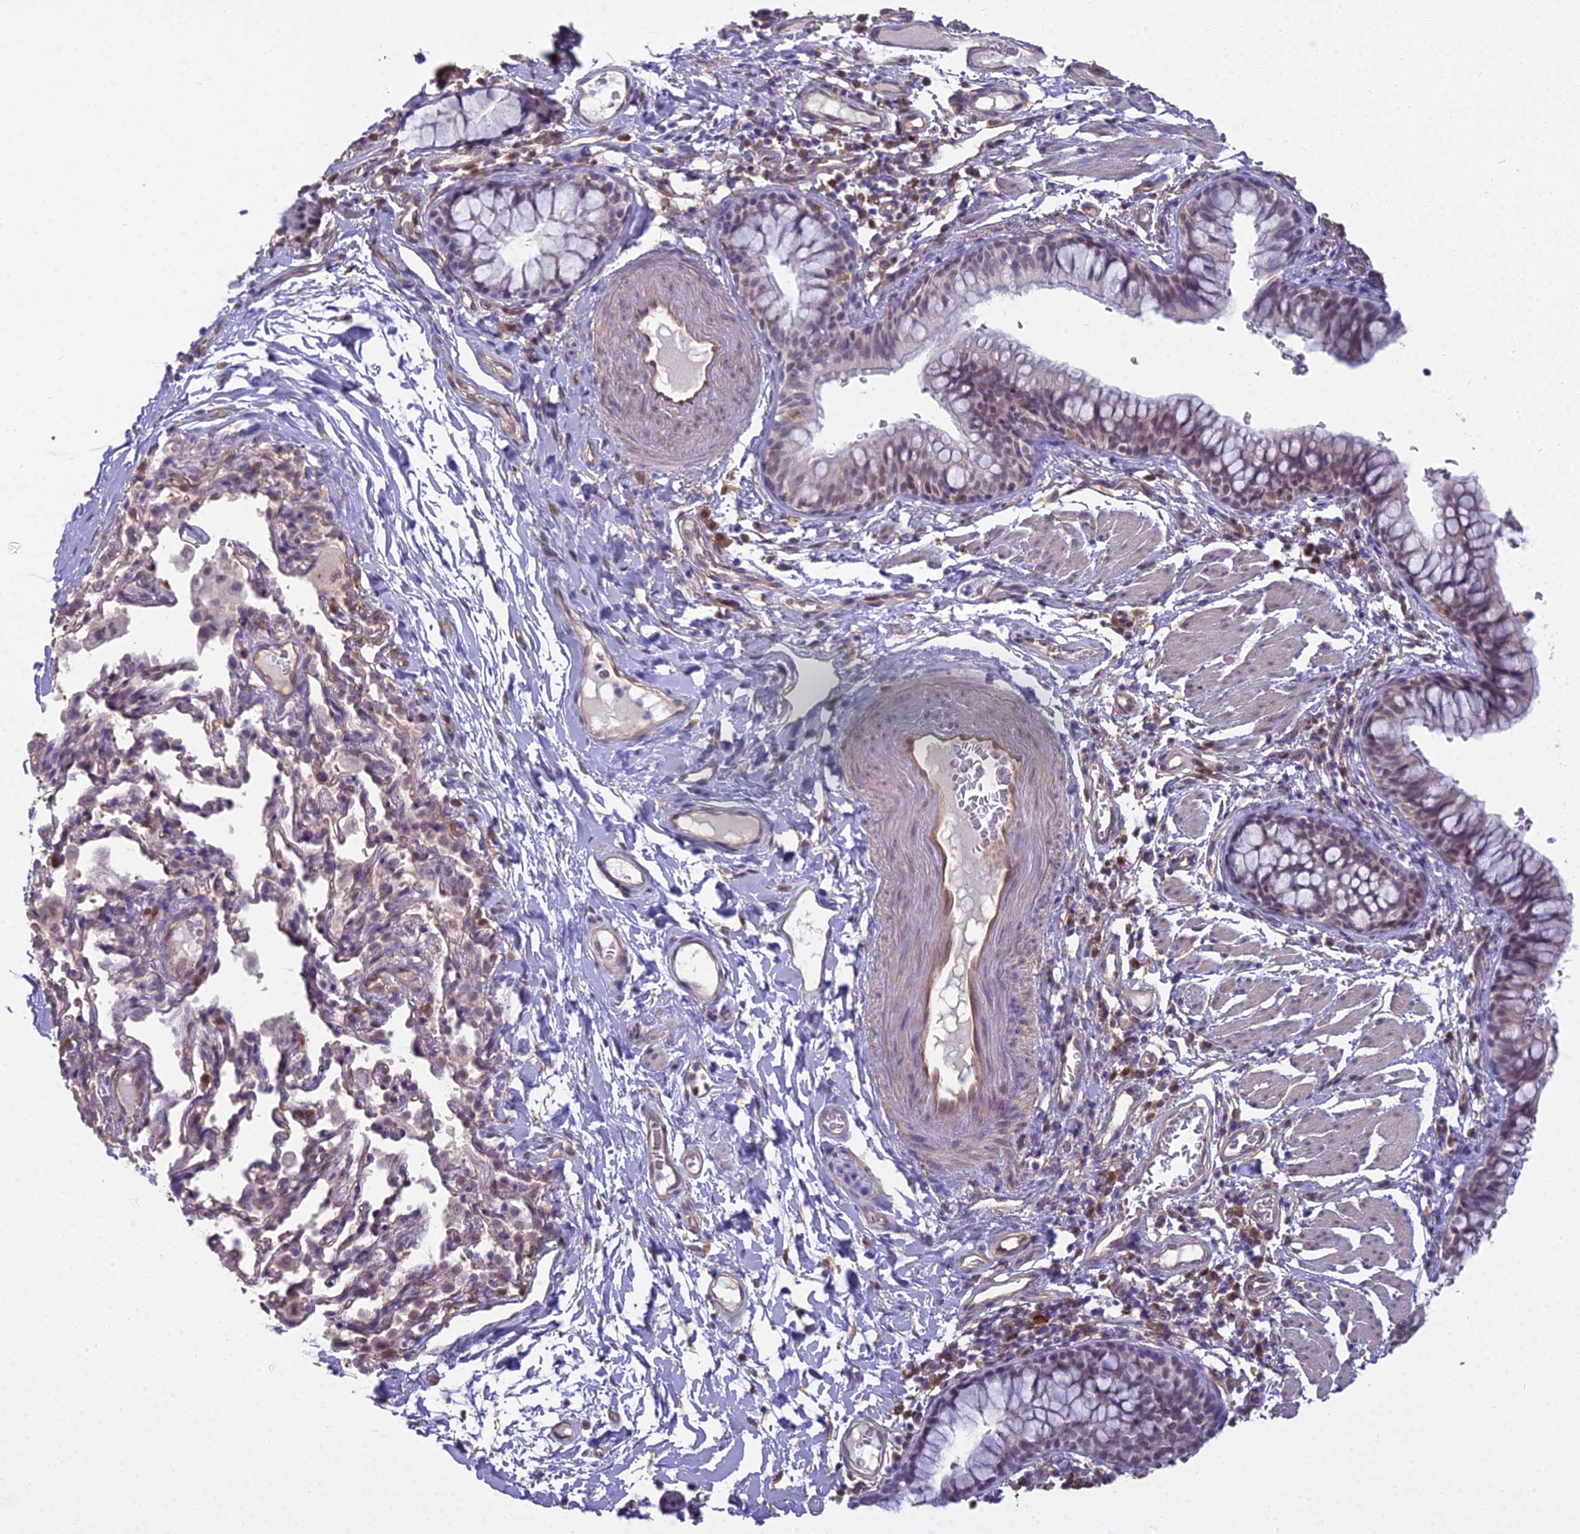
{"staining": {"intensity": "weak", "quantity": "25%-75%", "location": "nuclear"}, "tissue": "bronchus", "cell_type": "Respiratory epithelial cells", "image_type": "normal", "snomed": [{"axis": "morphology", "description": "Normal tissue, NOS"}, {"axis": "topography", "description": "Cartilage tissue"}, {"axis": "topography", "description": "Bronchus"}], "caption": "Immunohistochemistry (DAB (3,3'-diaminobenzidine)) staining of normal human bronchus demonstrates weak nuclear protein expression in approximately 25%-75% of respiratory epithelial cells.", "gene": "BLNK", "patient": {"sex": "female", "age": 36}}